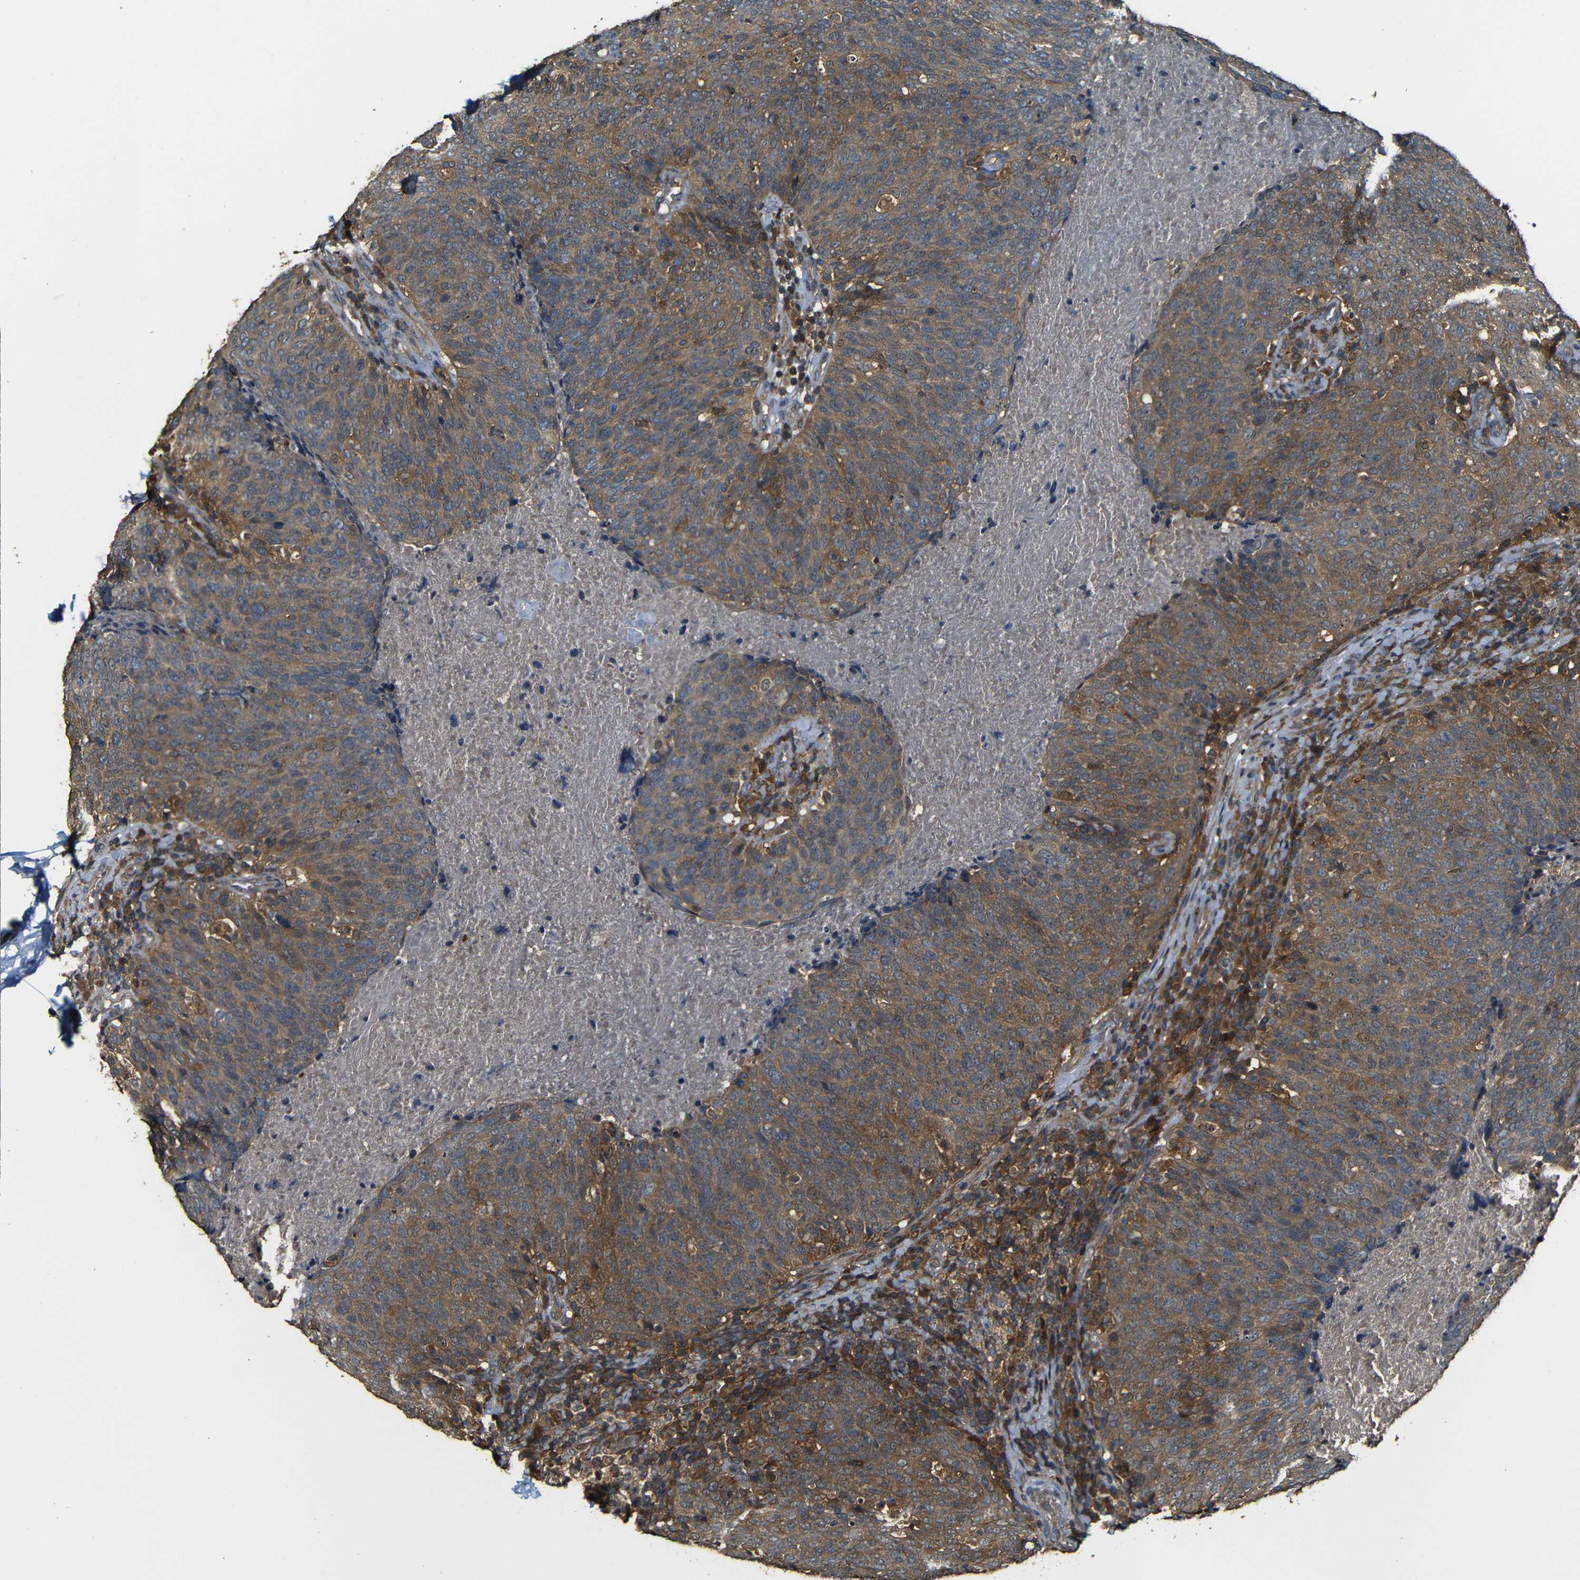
{"staining": {"intensity": "strong", "quantity": ">75%", "location": "cytoplasmic/membranous"}, "tissue": "head and neck cancer", "cell_type": "Tumor cells", "image_type": "cancer", "snomed": [{"axis": "morphology", "description": "Squamous cell carcinoma, NOS"}, {"axis": "morphology", "description": "Squamous cell carcinoma, metastatic, NOS"}, {"axis": "topography", "description": "Lymph node"}, {"axis": "topography", "description": "Head-Neck"}], "caption": "Strong cytoplasmic/membranous positivity for a protein is appreciated in approximately >75% of tumor cells of head and neck metastatic squamous cell carcinoma using immunohistochemistry (IHC).", "gene": "CASP8", "patient": {"sex": "male", "age": 62}}